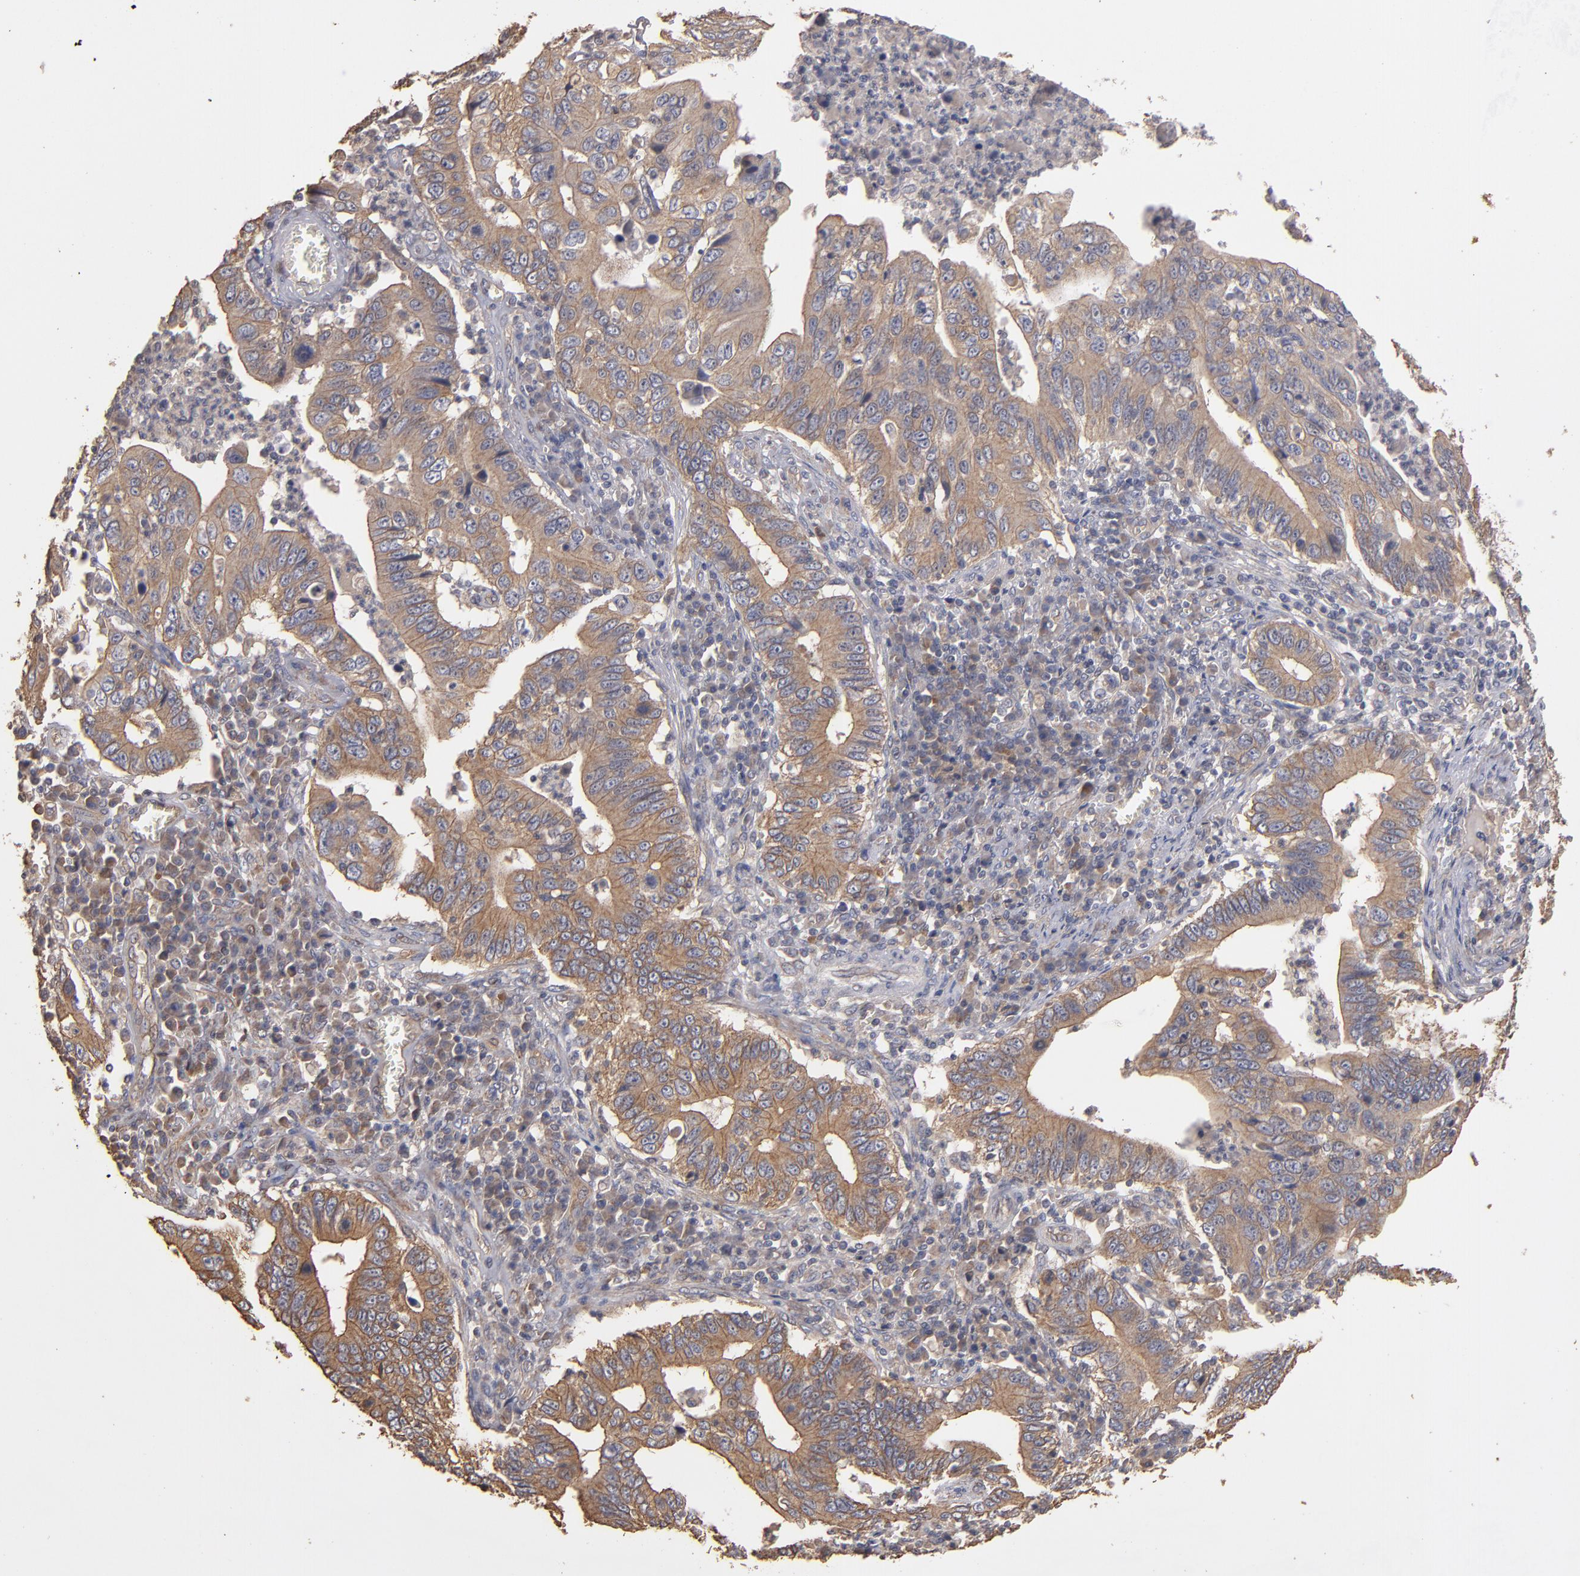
{"staining": {"intensity": "weak", "quantity": ">75%", "location": "cytoplasmic/membranous"}, "tissue": "stomach cancer", "cell_type": "Tumor cells", "image_type": "cancer", "snomed": [{"axis": "morphology", "description": "Adenocarcinoma, NOS"}, {"axis": "topography", "description": "Stomach, upper"}], "caption": "A histopathology image of stomach cancer stained for a protein reveals weak cytoplasmic/membranous brown staining in tumor cells.", "gene": "DMD", "patient": {"sex": "male", "age": 63}}